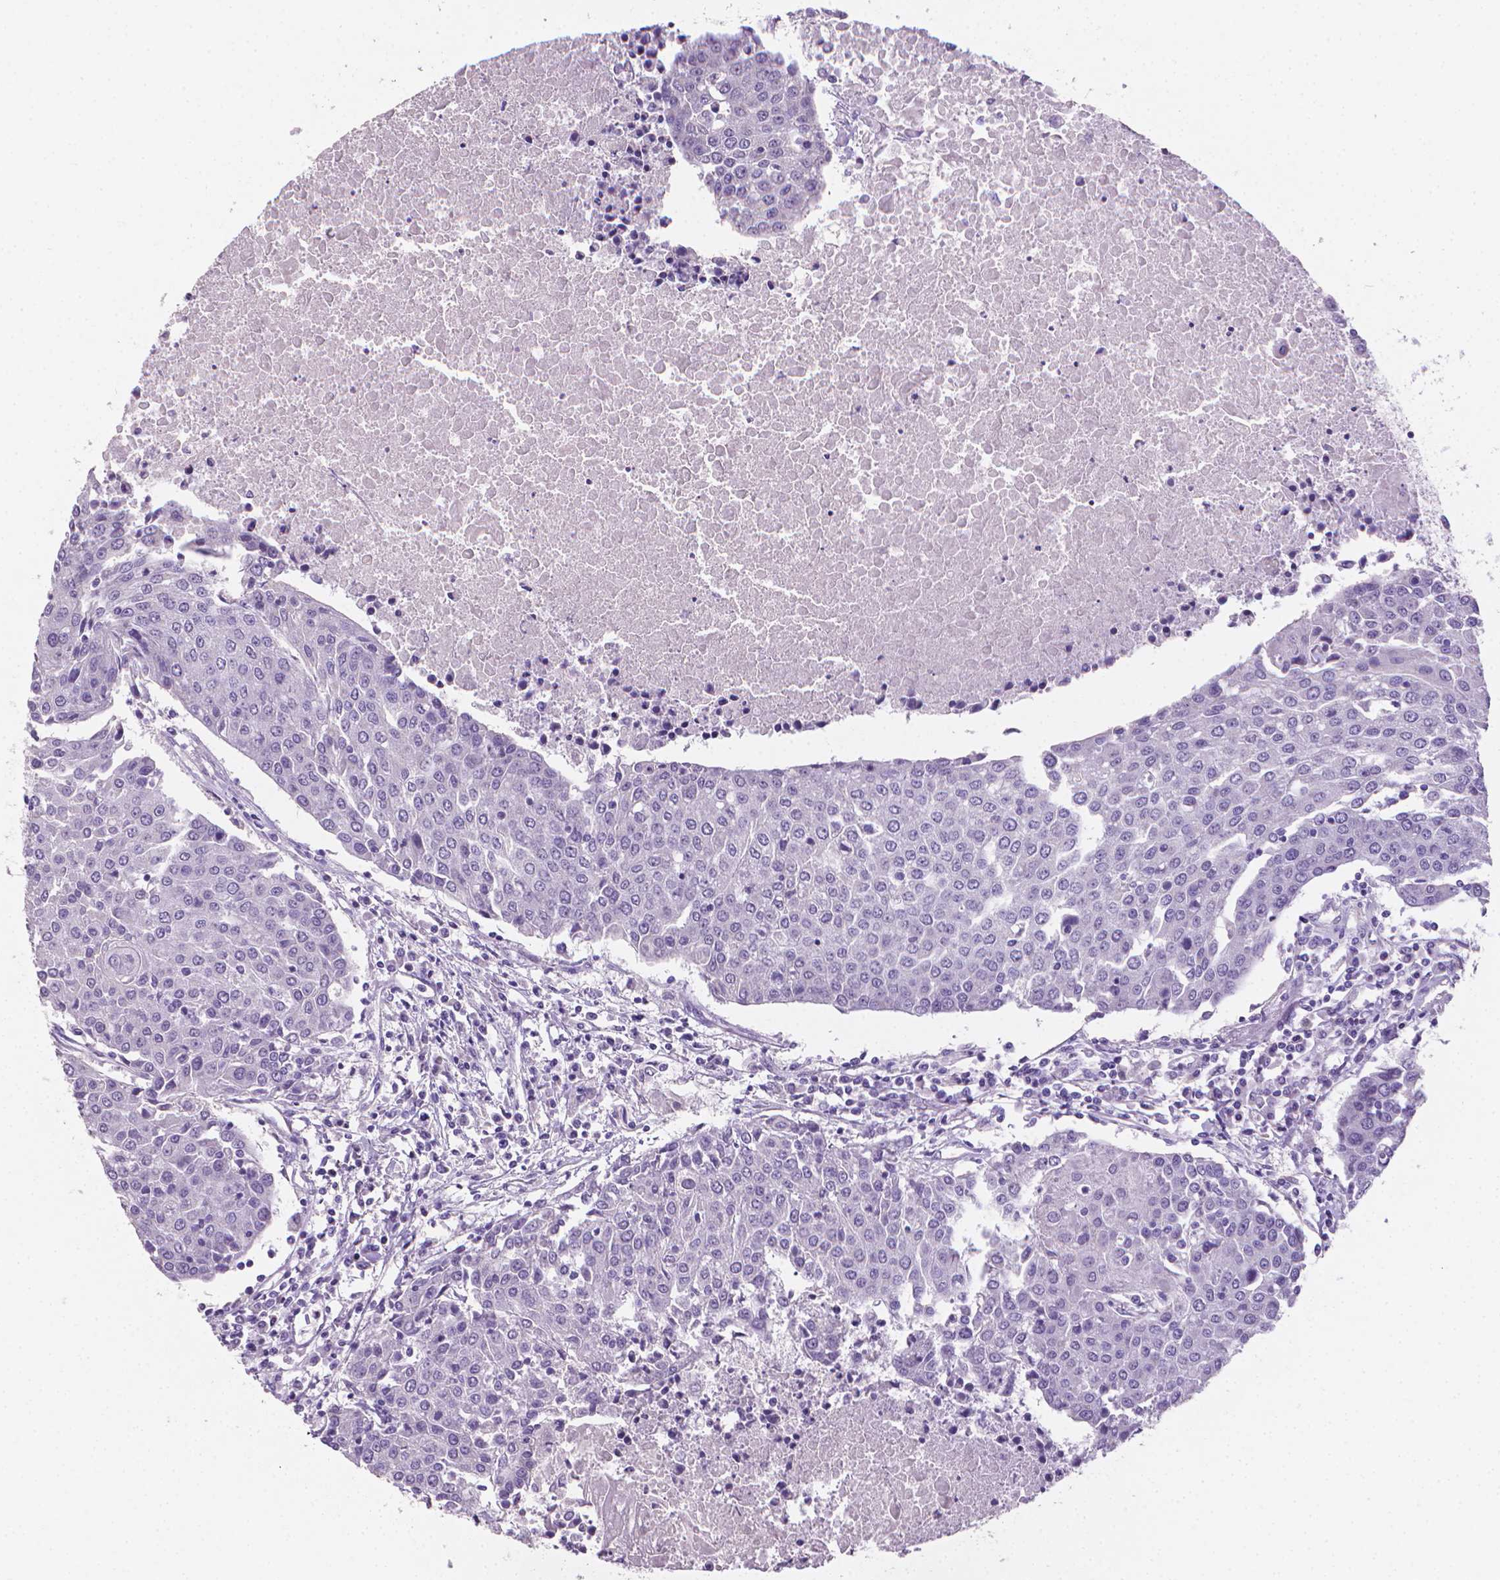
{"staining": {"intensity": "negative", "quantity": "none", "location": "none"}, "tissue": "urothelial cancer", "cell_type": "Tumor cells", "image_type": "cancer", "snomed": [{"axis": "morphology", "description": "Urothelial carcinoma, High grade"}, {"axis": "topography", "description": "Urinary bladder"}], "caption": "Immunohistochemistry (IHC) histopathology image of high-grade urothelial carcinoma stained for a protein (brown), which exhibits no expression in tumor cells.", "gene": "XPNPEP2", "patient": {"sex": "female", "age": 85}}